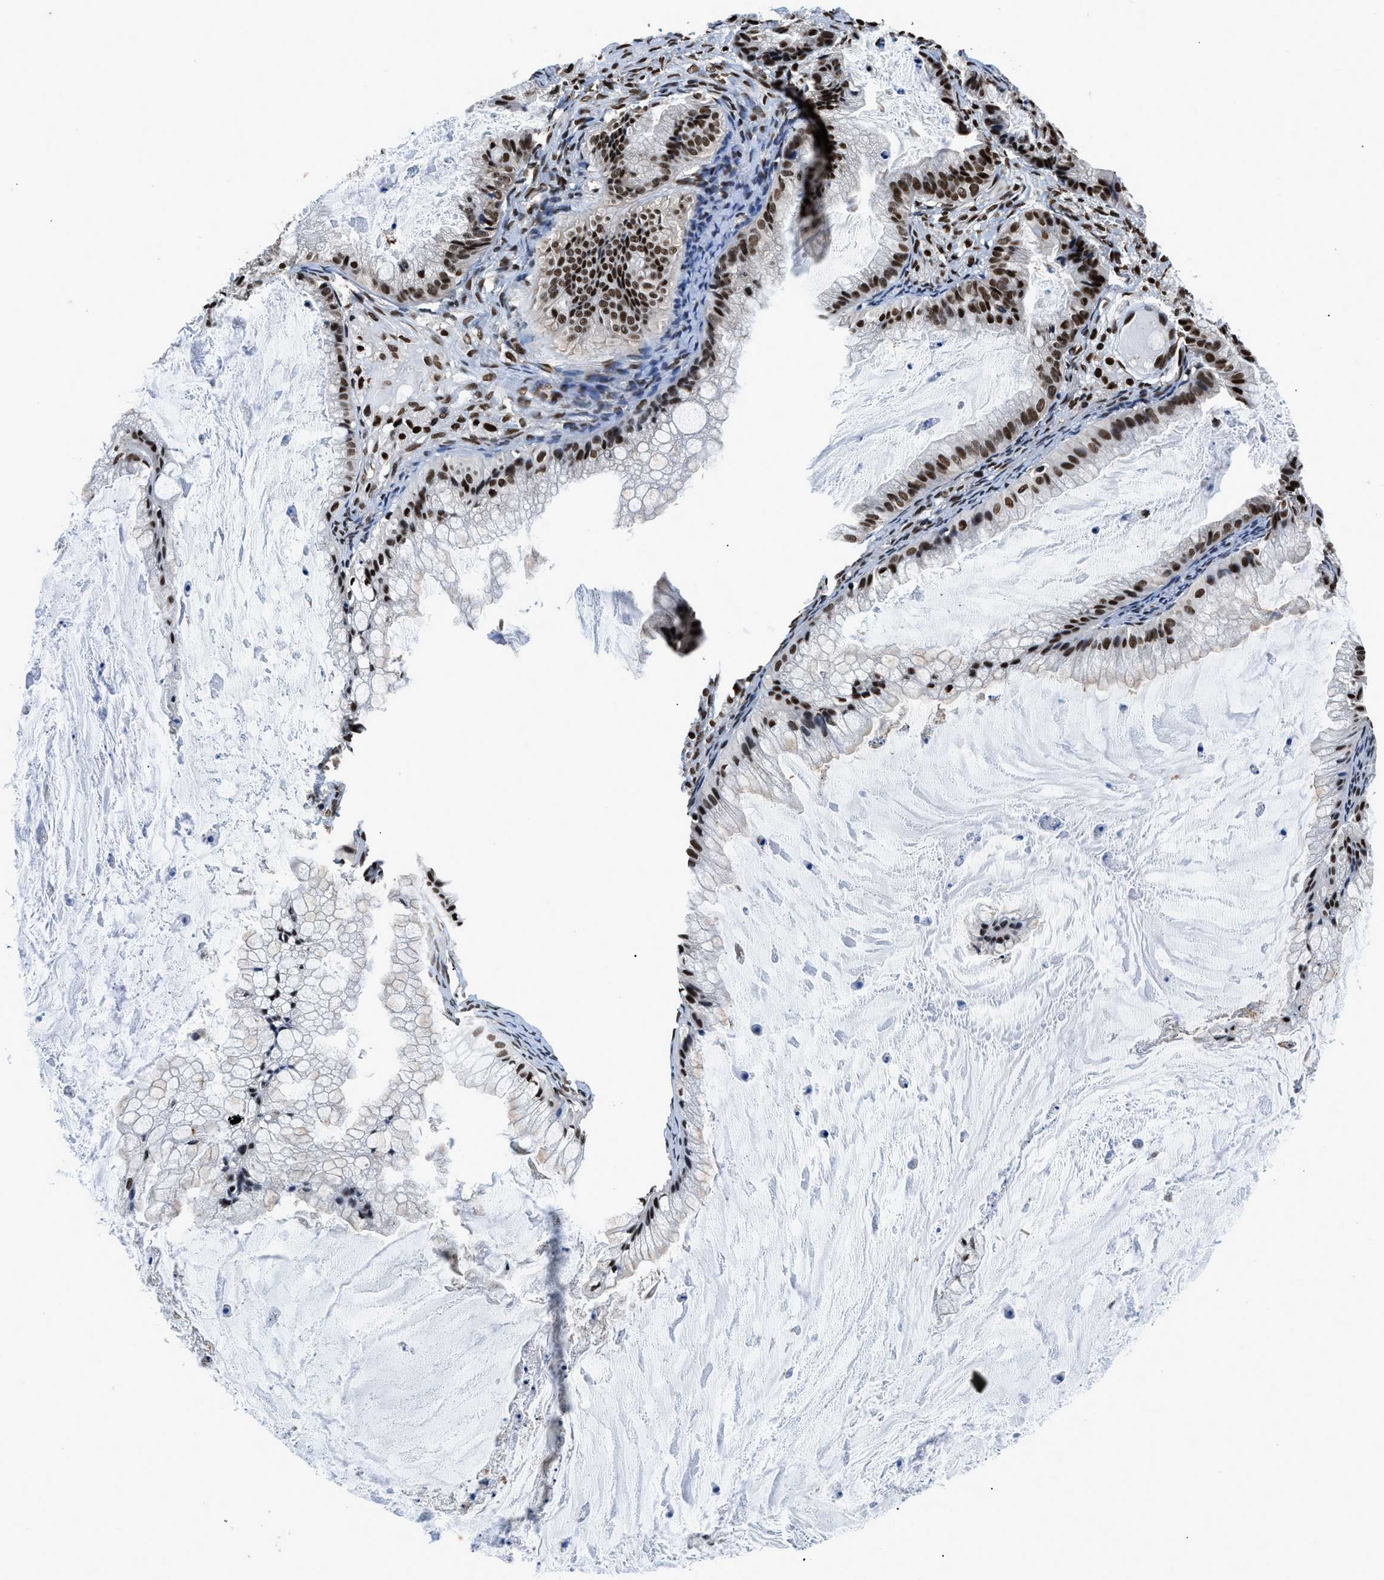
{"staining": {"intensity": "strong", "quantity": ">75%", "location": "nuclear"}, "tissue": "ovarian cancer", "cell_type": "Tumor cells", "image_type": "cancer", "snomed": [{"axis": "morphology", "description": "Cystadenocarcinoma, mucinous, NOS"}, {"axis": "topography", "description": "Ovary"}], "caption": "An immunohistochemistry (IHC) histopathology image of tumor tissue is shown. Protein staining in brown shows strong nuclear positivity in mucinous cystadenocarcinoma (ovarian) within tumor cells.", "gene": "HNRNPH2", "patient": {"sex": "female", "age": 57}}